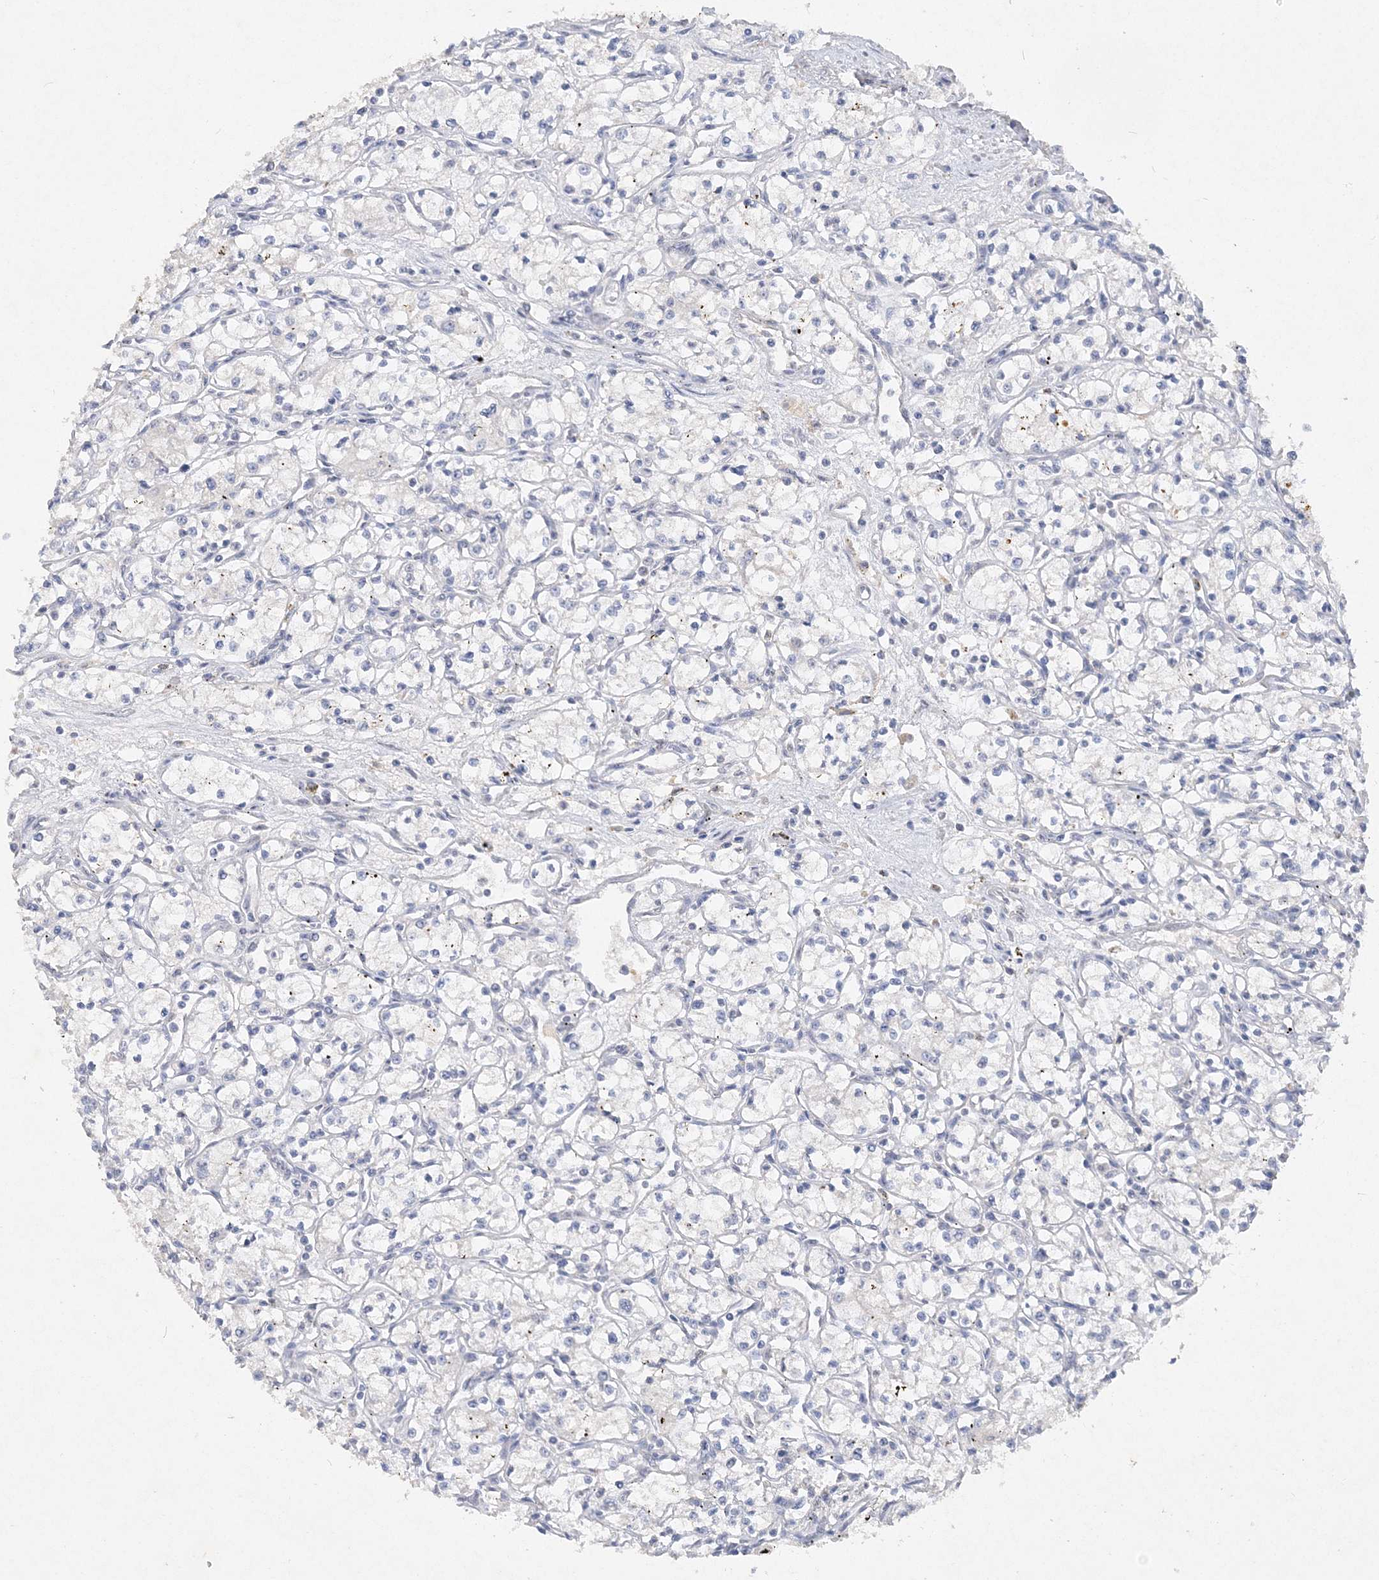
{"staining": {"intensity": "negative", "quantity": "none", "location": "none"}, "tissue": "renal cancer", "cell_type": "Tumor cells", "image_type": "cancer", "snomed": [{"axis": "morphology", "description": "Adenocarcinoma, NOS"}, {"axis": "topography", "description": "Kidney"}], "caption": "DAB immunohistochemical staining of human renal cancer (adenocarcinoma) reveals no significant positivity in tumor cells. Brightfield microscopy of immunohistochemistry (IHC) stained with DAB (brown) and hematoxylin (blue), captured at high magnification.", "gene": "C11orf58", "patient": {"sex": "male", "age": 59}}